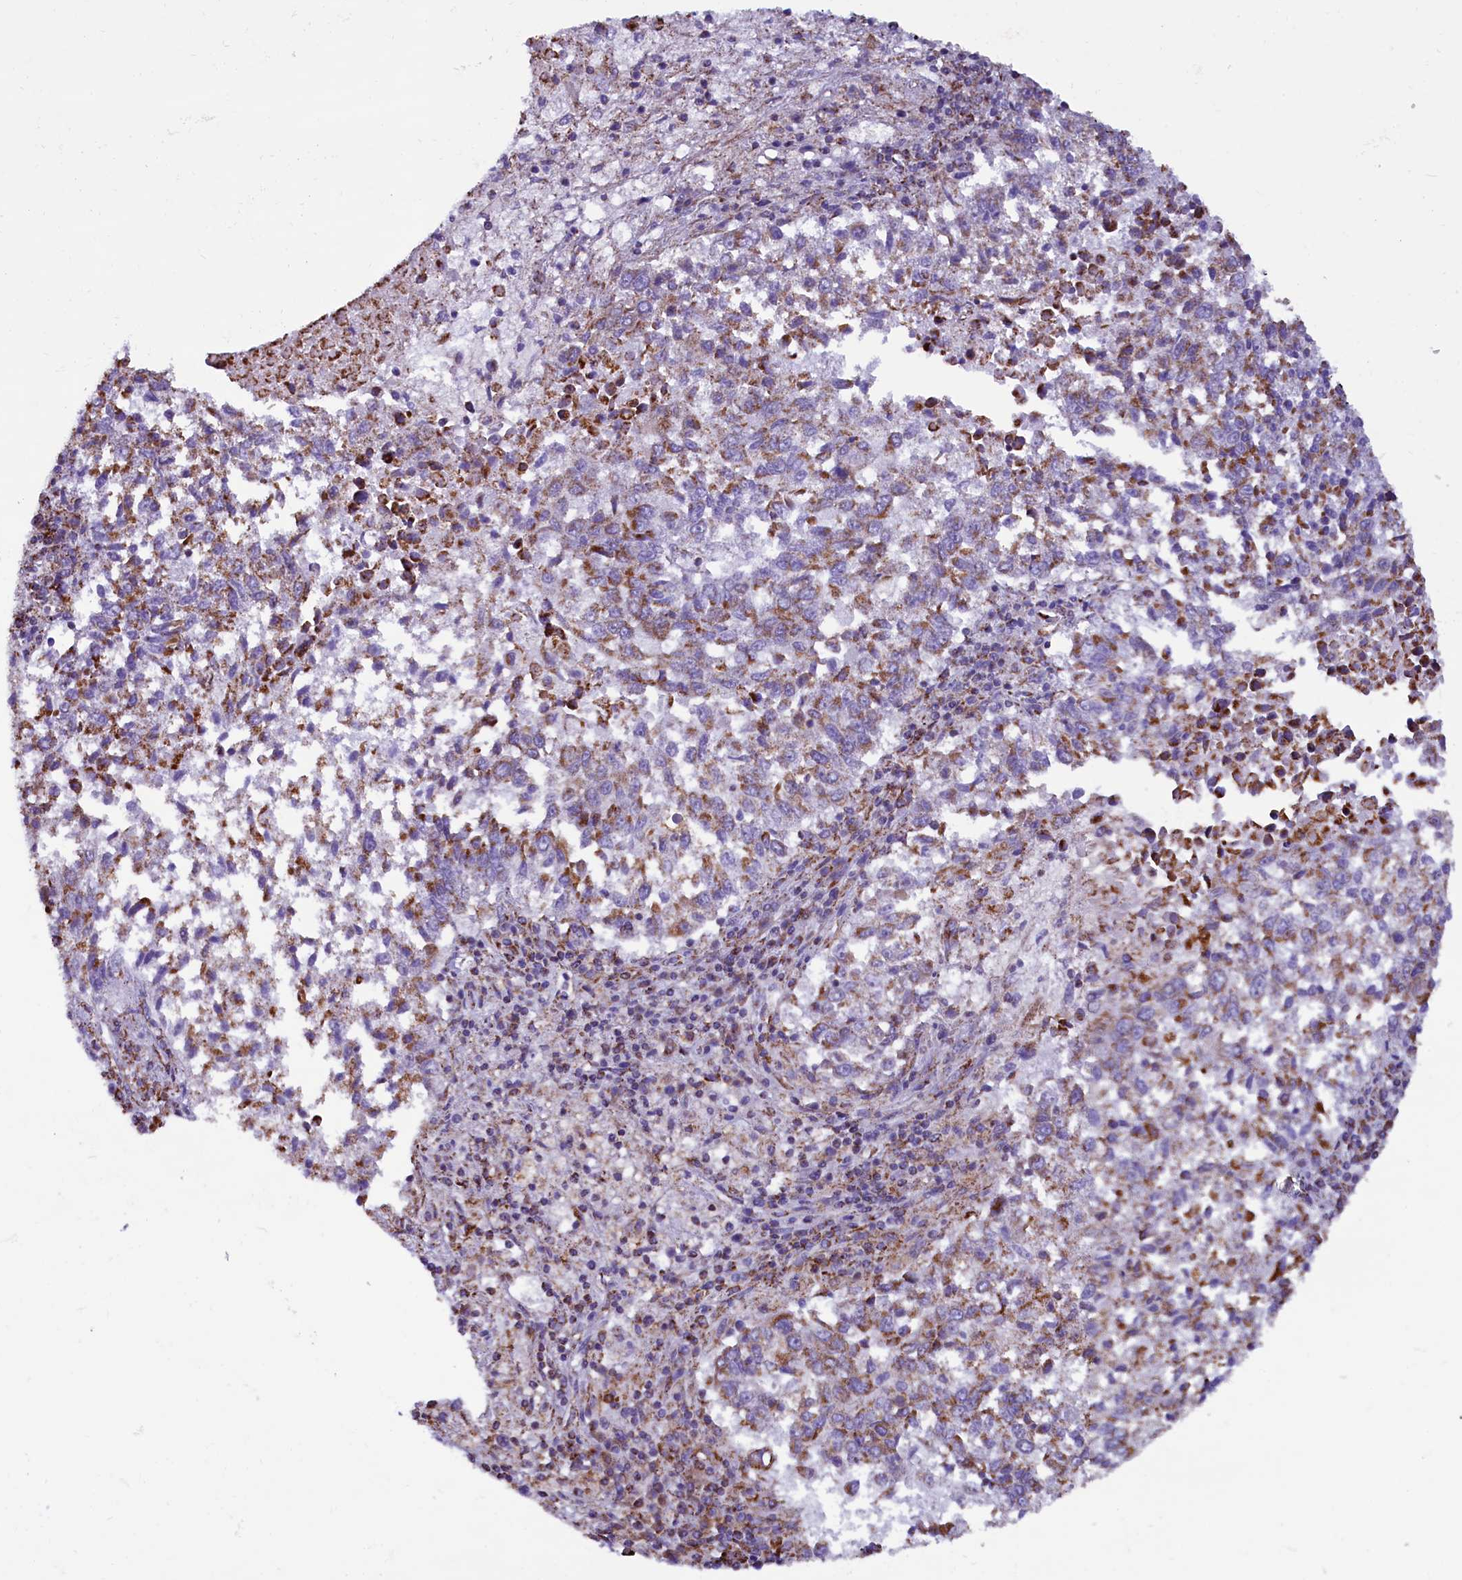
{"staining": {"intensity": "moderate", "quantity": ">75%", "location": "cytoplasmic/membranous"}, "tissue": "lung cancer", "cell_type": "Tumor cells", "image_type": "cancer", "snomed": [{"axis": "morphology", "description": "Squamous cell carcinoma, NOS"}, {"axis": "topography", "description": "Lung"}], "caption": "Lung cancer stained for a protein (brown) demonstrates moderate cytoplasmic/membranous positive staining in about >75% of tumor cells.", "gene": "ICA1L", "patient": {"sex": "male", "age": 73}}